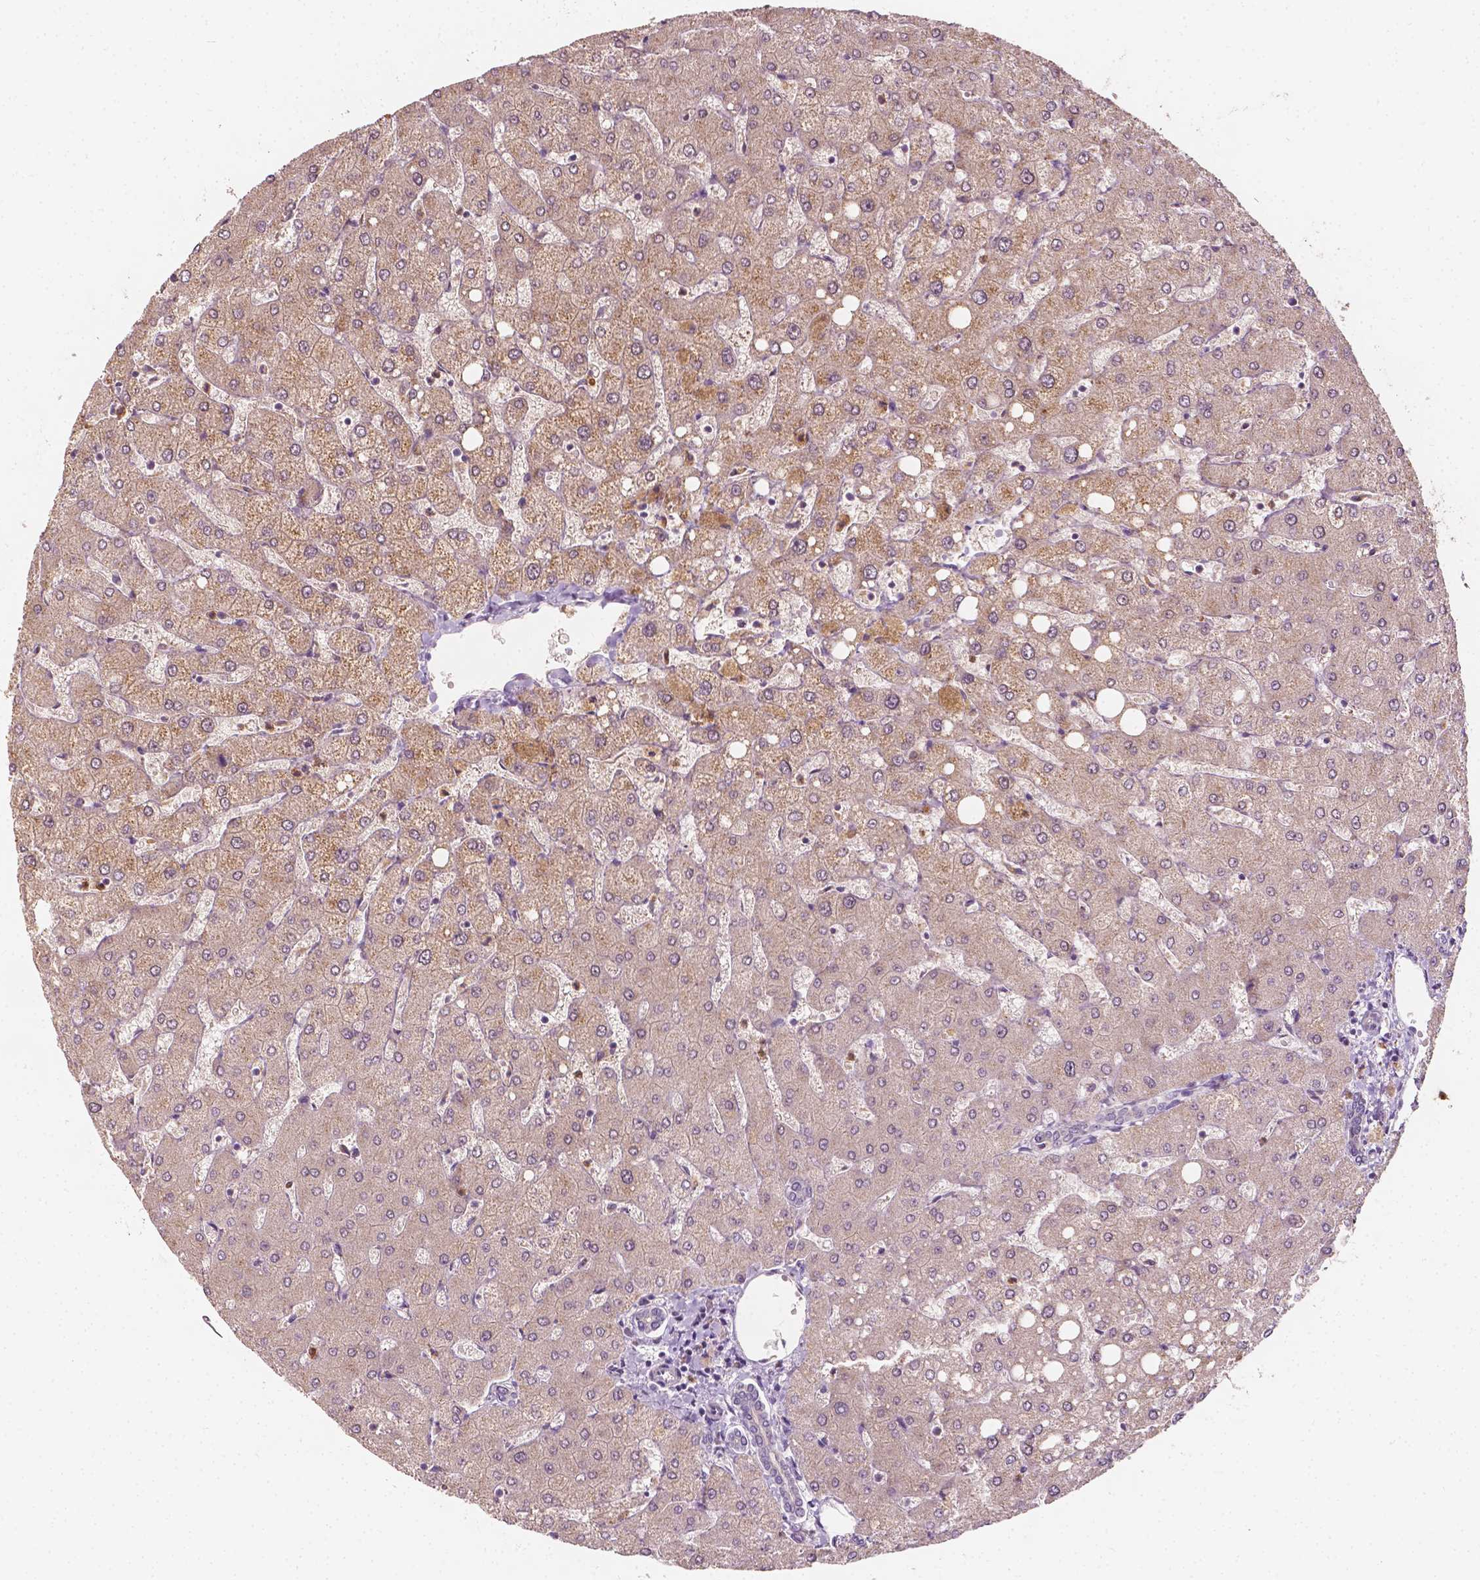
{"staining": {"intensity": "negative", "quantity": "none", "location": "none"}, "tissue": "liver", "cell_type": "Cholangiocytes", "image_type": "normal", "snomed": [{"axis": "morphology", "description": "Normal tissue, NOS"}, {"axis": "topography", "description": "Liver"}], "caption": "This is a image of IHC staining of normal liver, which shows no staining in cholangiocytes. (DAB immunohistochemistry, high magnification).", "gene": "NPC1L1", "patient": {"sex": "female", "age": 54}}